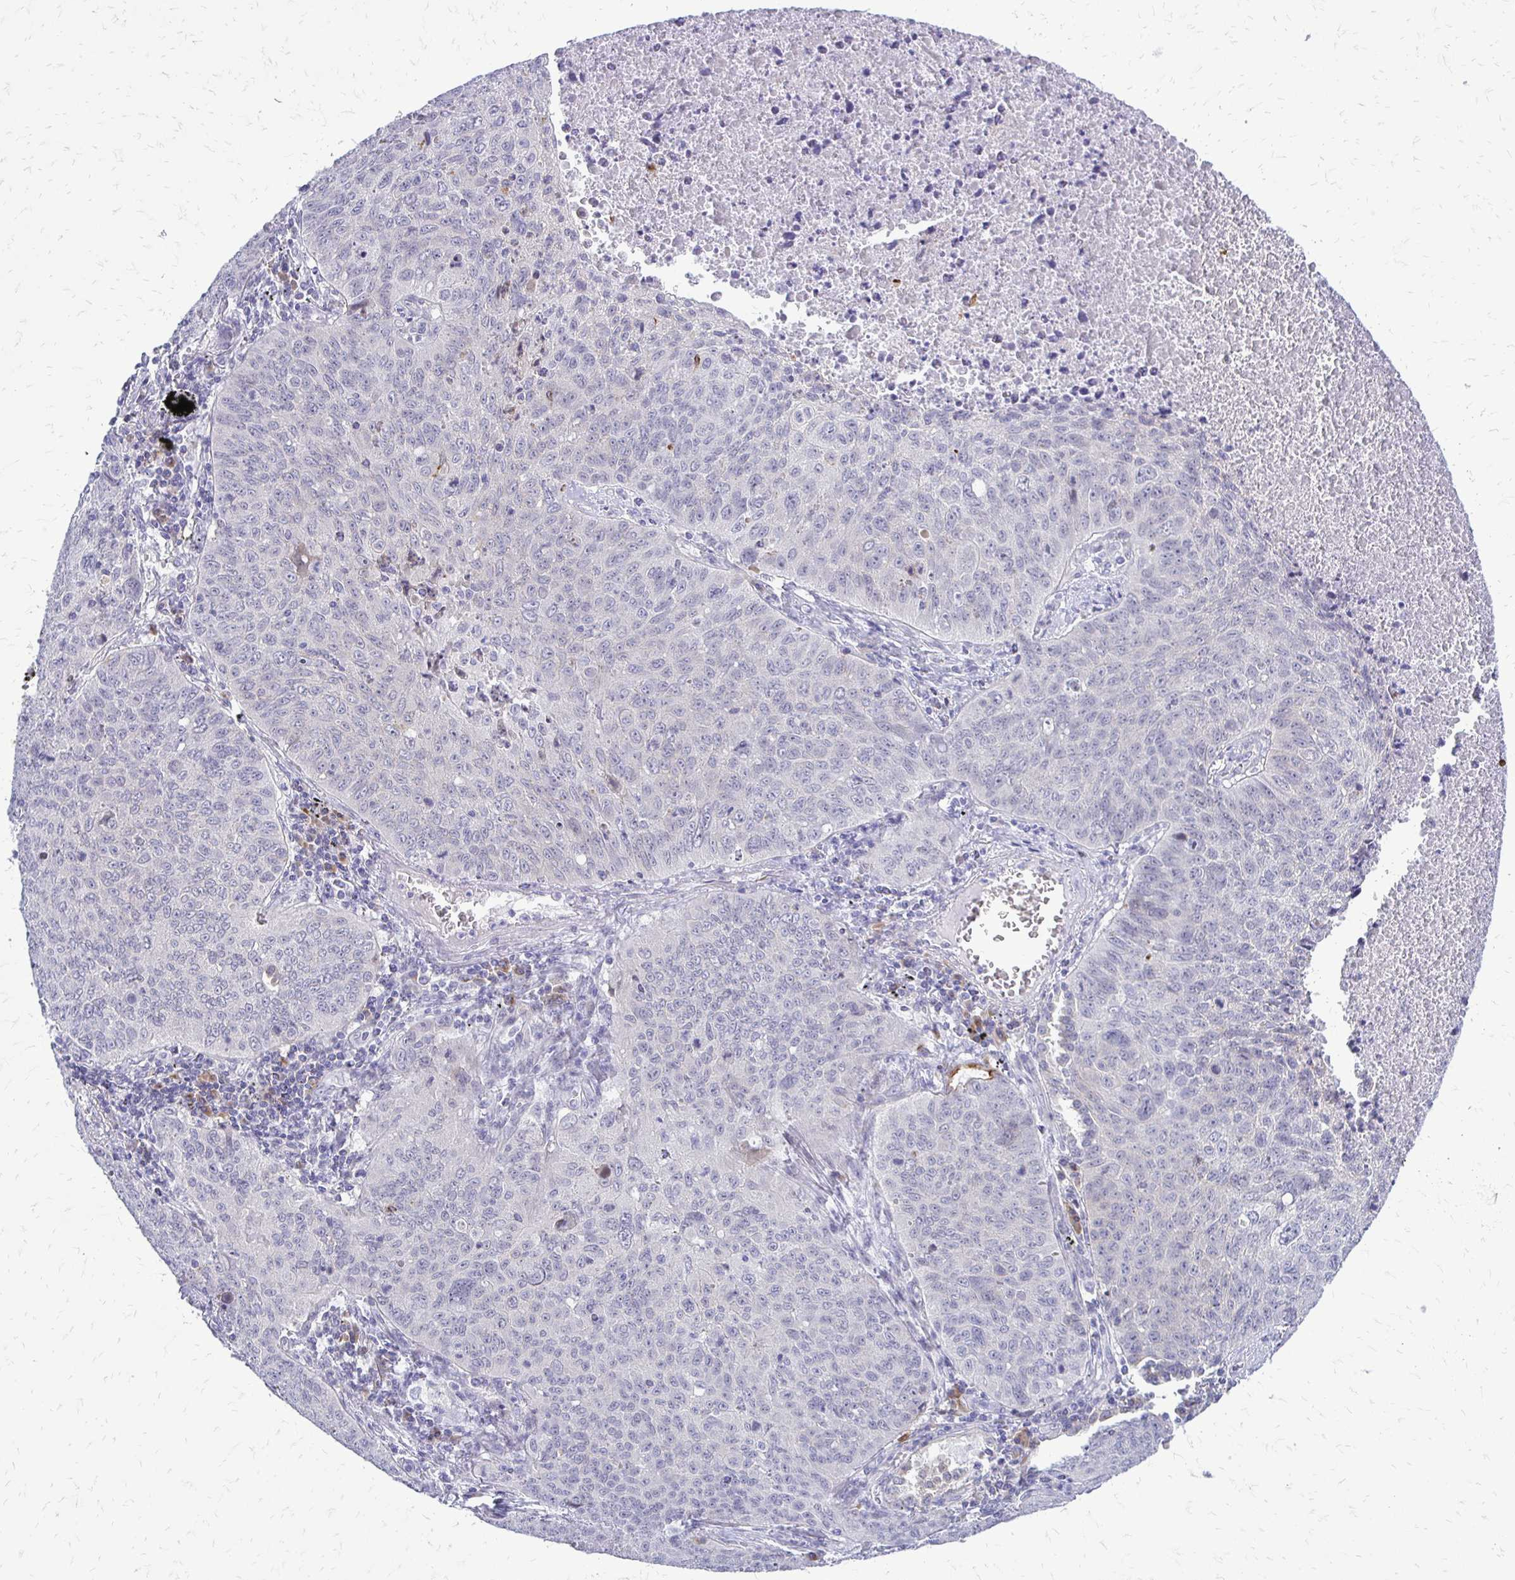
{"staining": {"intensity": "negative", "quantity": "none", "location": "none"}, "tissue": "lung cancer", "cell_type": "Tumor cells", "image_type": "cancer", "snomed": [{"axis": "morphology", "description": "Normal morphology"}, {"axis": "morphology", "description": "Aneuploidy"}, {"axis": "morphology", "description": "Squamous cell carcinoma, NOS"}, {"axis": "topography", "description": "Lymph node"}, {"axis": "topography", "description": "Lung"}], "caption": "The IHC image has no significant expression in tumor cells of squamous cell carcinoma (lung) tissue. (Immunohistochemistry (ihc), brightfield microscopy, high magnification).", "gene": "EPYC", "patient": {"sex": "female", "age": 76}}